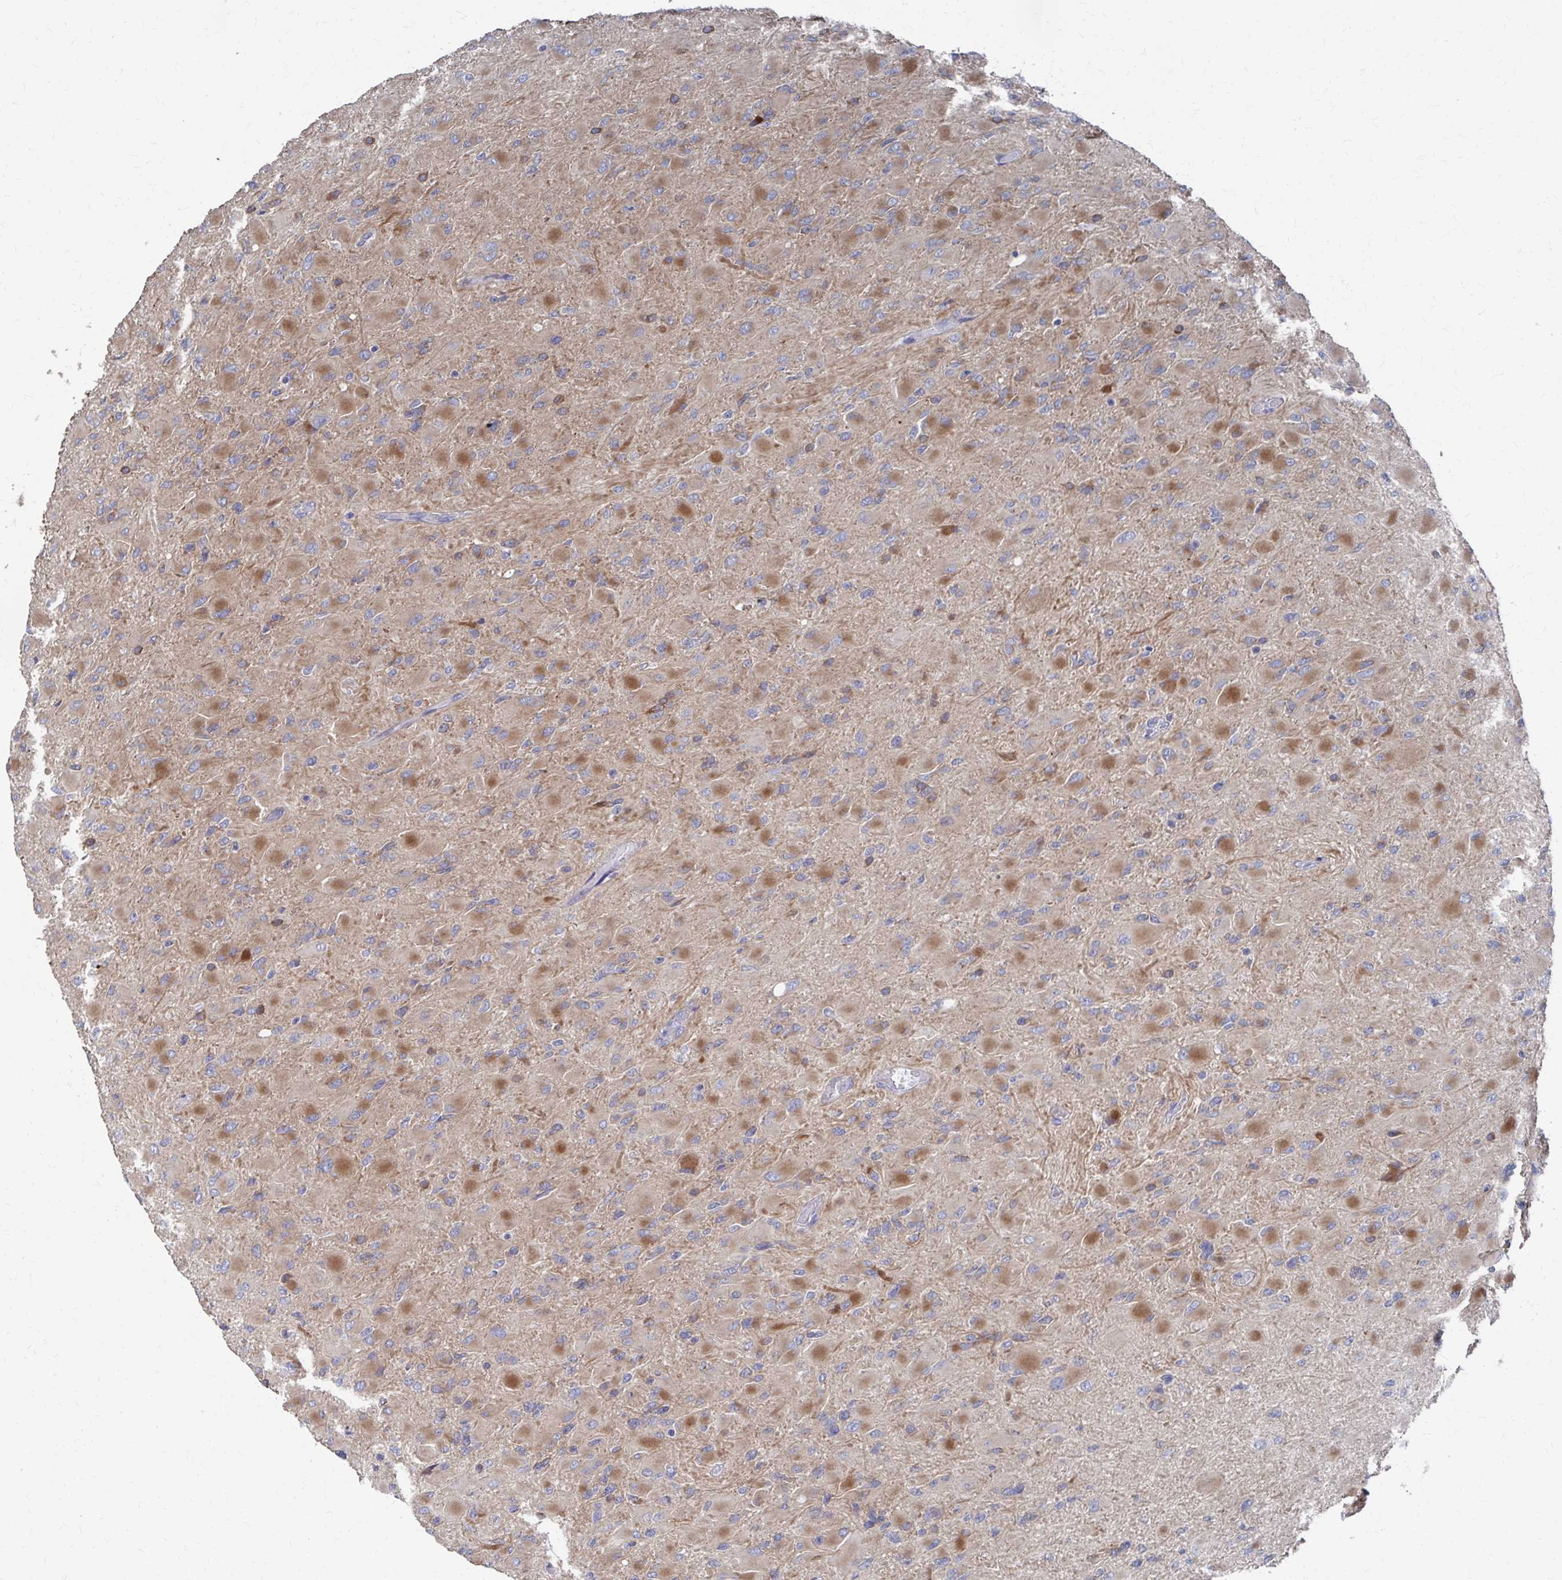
{"staining": {"intensity": "moderate", "quantity": "<25%", "location": "cytoplasmic/membranous"}, "tissue": "glioma", "cell_type": "Tumor cells", "image_type": "cancer", "snomed": [{"axis": "morphology", "description": "Glioma, malignant, High grade"}, {"axis": "topography", "description": "Cerebral cortex"}], "caption": "Human glioma stained with a protein marker displays moderate staining in tumor cells.", "gene": "PLEKHG7", "patient": {"sex": "female", "age": 36}}